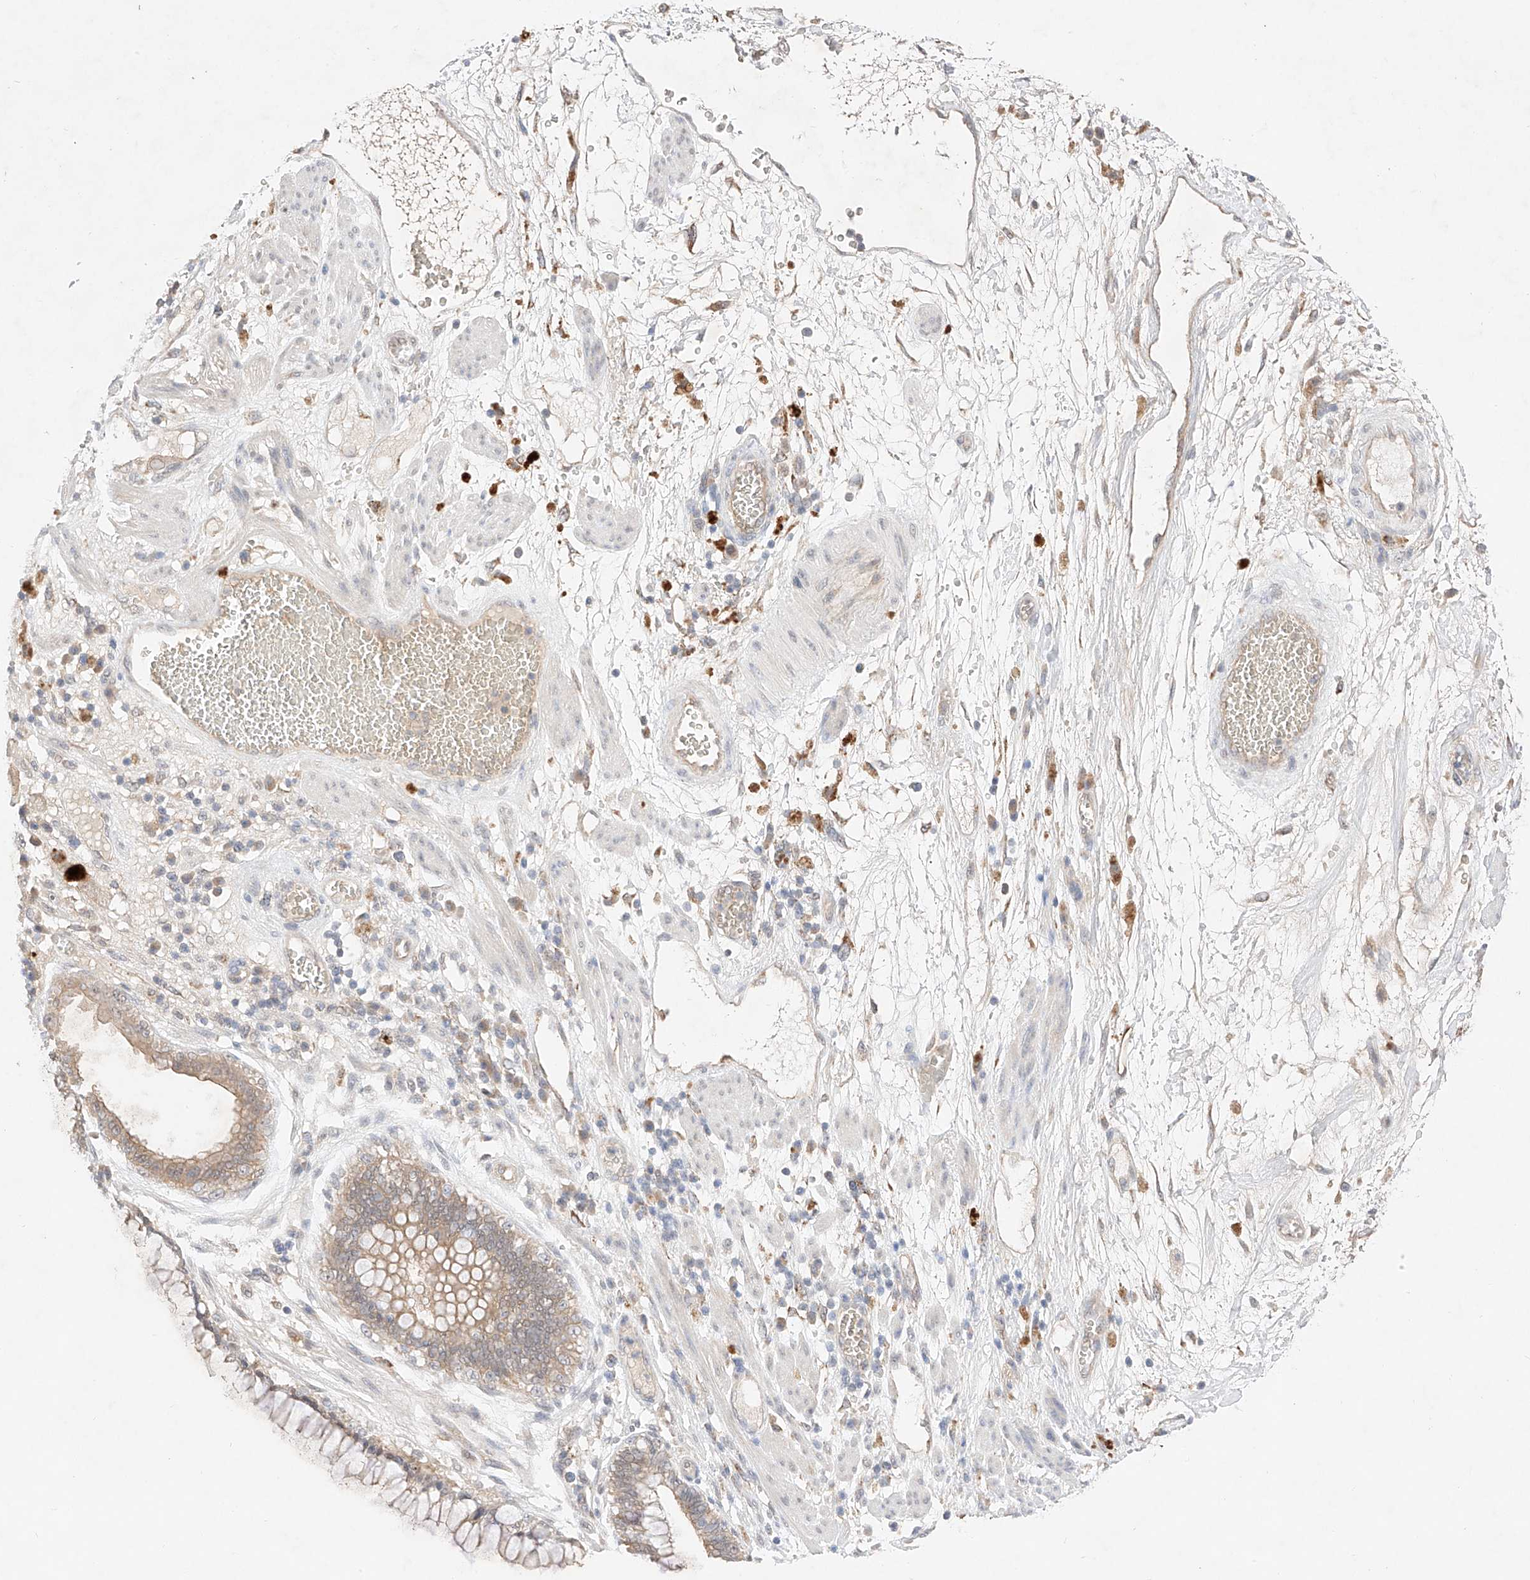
{"staining": {"intensity": "moderate", "quantity": ">75%", "location": "cytoplasmic/membranous"}, "tissue": "melanoma", "cell_type": "Tumor cells", "image_type": "cancer", "snomed": [{"axis": "morphology", "description": "Malignant melanoma, NOS"}, {"axis": "topography", "description": "Rectum"}], "caption": "This is a photomicrograph of immunohistochemistry staining of malignant melanoma, which shows moderate staining in the cytoplasmic/membranous of tumor cells.", "gene": "IL22RA2", "patient": {"sex": "female", "age": 81}}